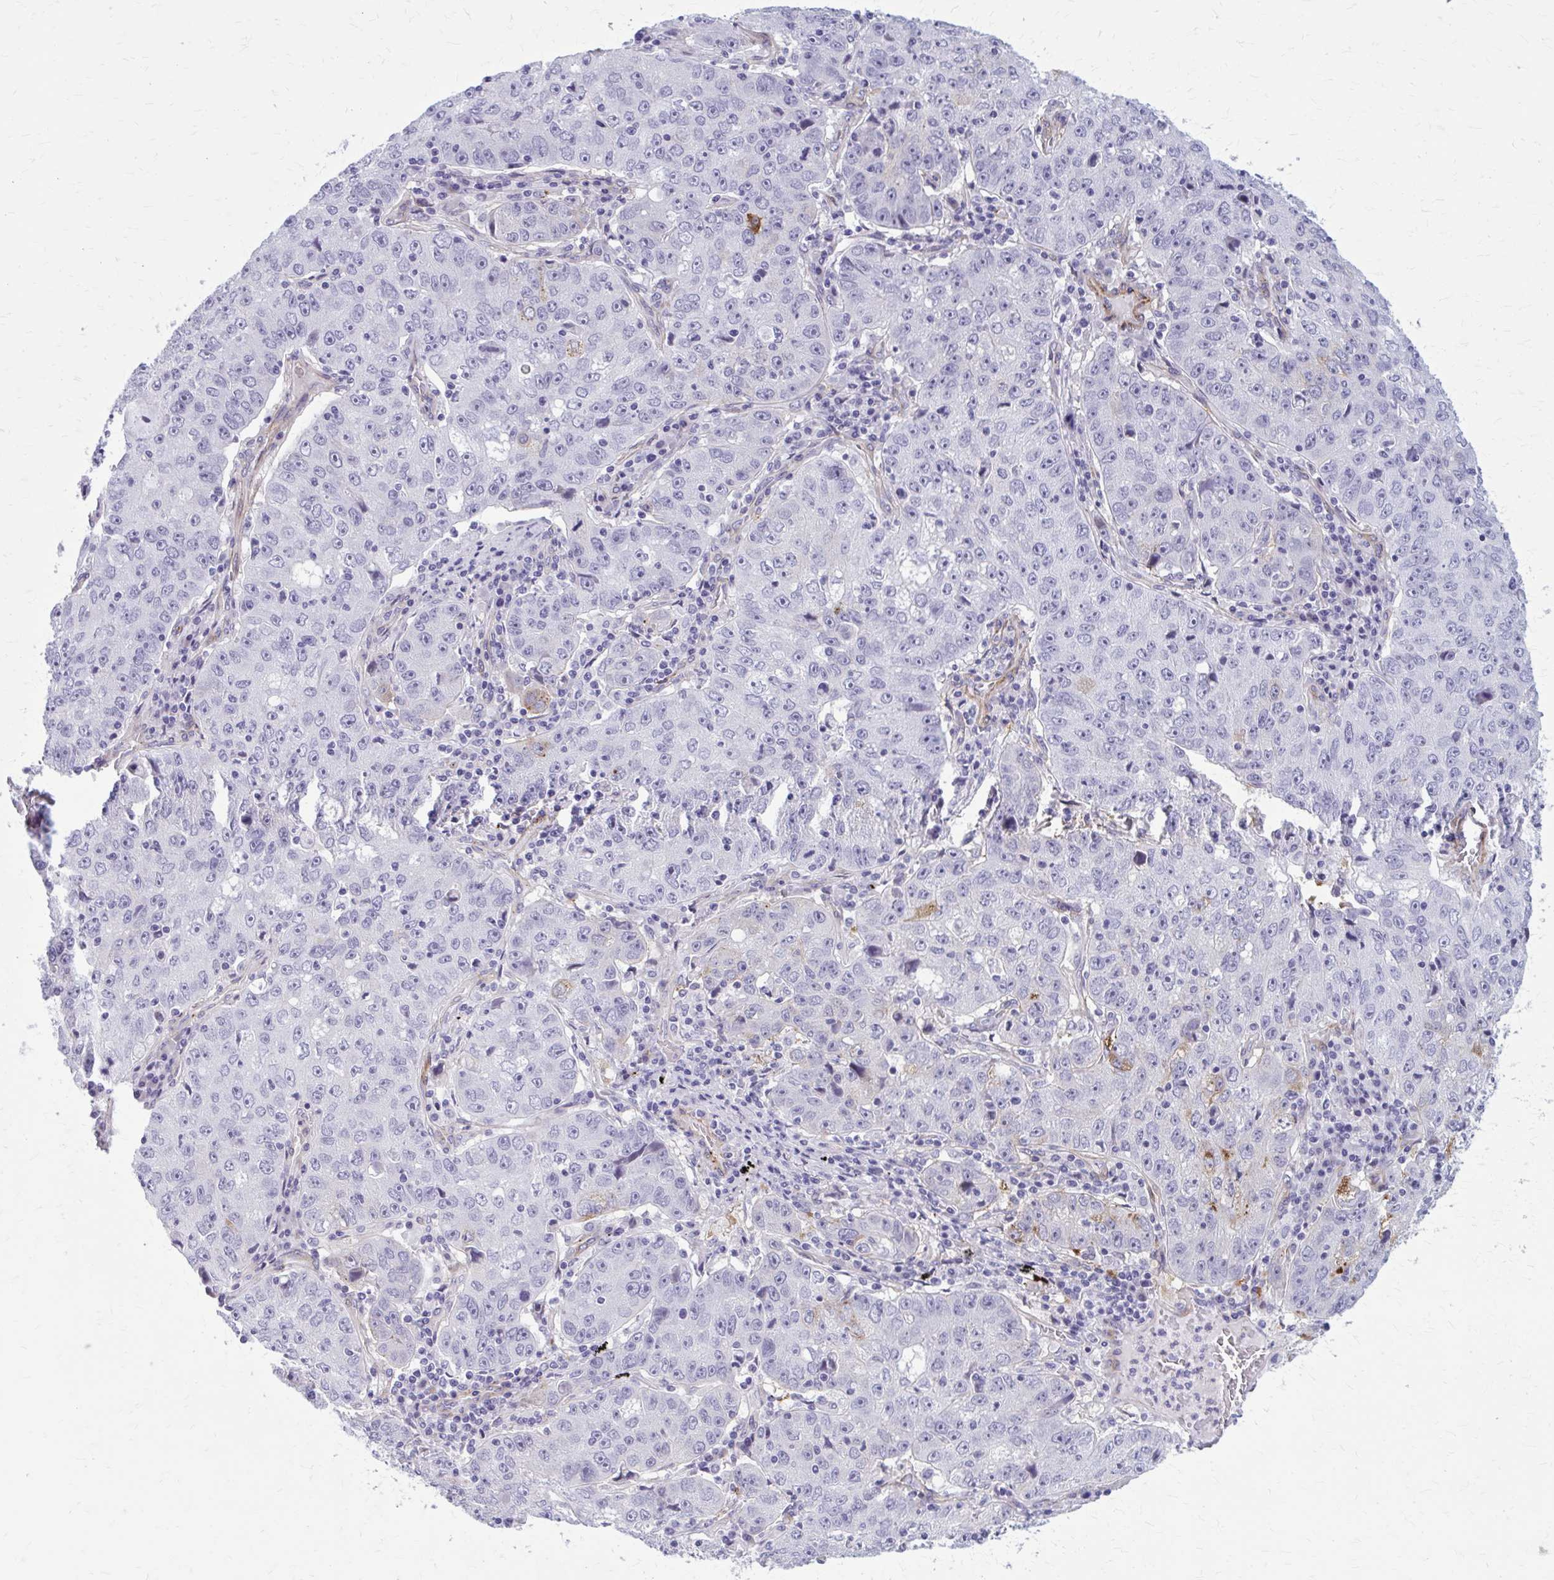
{"staining": {"intensity": "negative", "quantity": "none", "location": "none"}, "tissue": "lung cancer", "cell_type": "Tumor cells", "image_type": "cancer", "snomed": [{"axis": "morphology", "description": "Normal morphology"}, {"axis": "morphology", "description": "Adenocarcinoma, NOS"}, {"axis": "topography", "description": "Lymph node"}, {"axis": "topography", "description": "Lung"}], "caption": "The micrograph exhibits no staining of tumor cells in lung cancer (adenocarcinoma).", "gene": "AKAP12", "patient": {"sex": "female", "age": 57}}